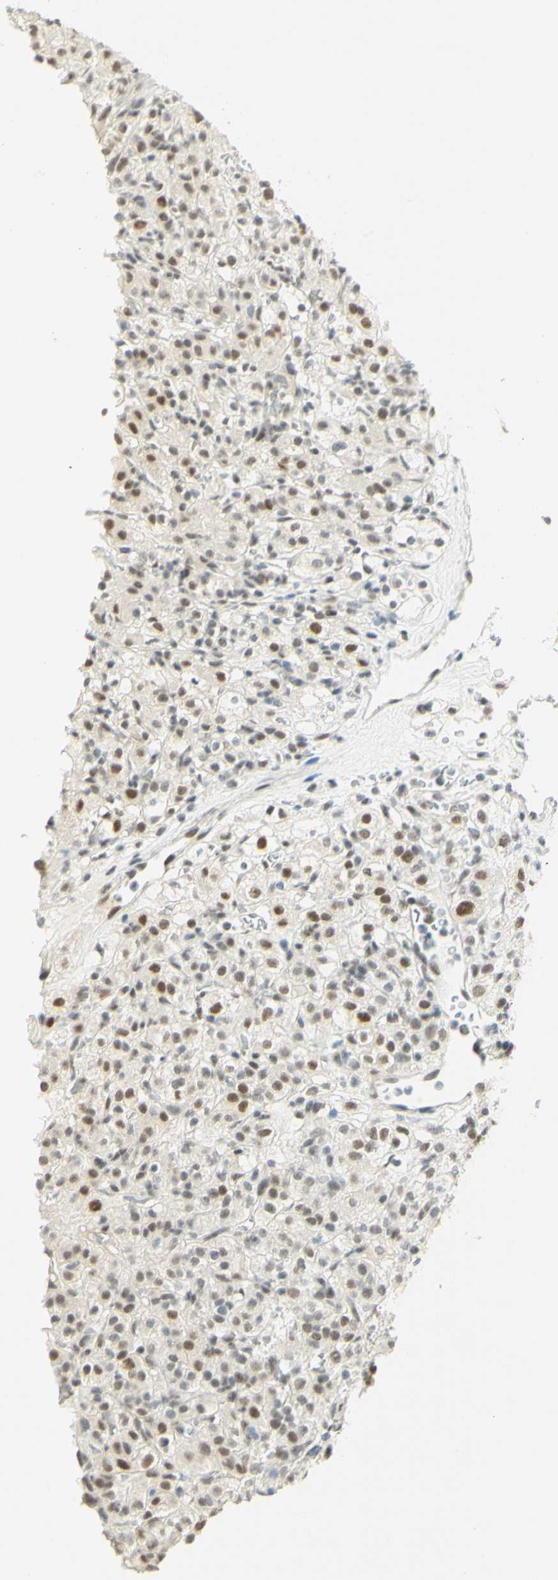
{"staining": {"intensity": "moderate", "quantity": ">75%", "location": "nuclear"}, "tissue": "renal cancer", "cell_type": "Tumor cells", "image_type": "cancer", "snomed": [{"axis": "morphology", "description": "Normal tissue, NOS"}, {"axis": "morphology", "description": "Adenocarcinoma, NOS"}, {"axis": "topography", "description": "Kidney"}], "caption": "Brown immunohistochemical staining in human renal cancer (adenocarcinoma) reveals moderate nuclear positivity in approximately >75% of tumor cells.", "gene": "PMS2", "patient": {"sex": "female", "age": 72}}